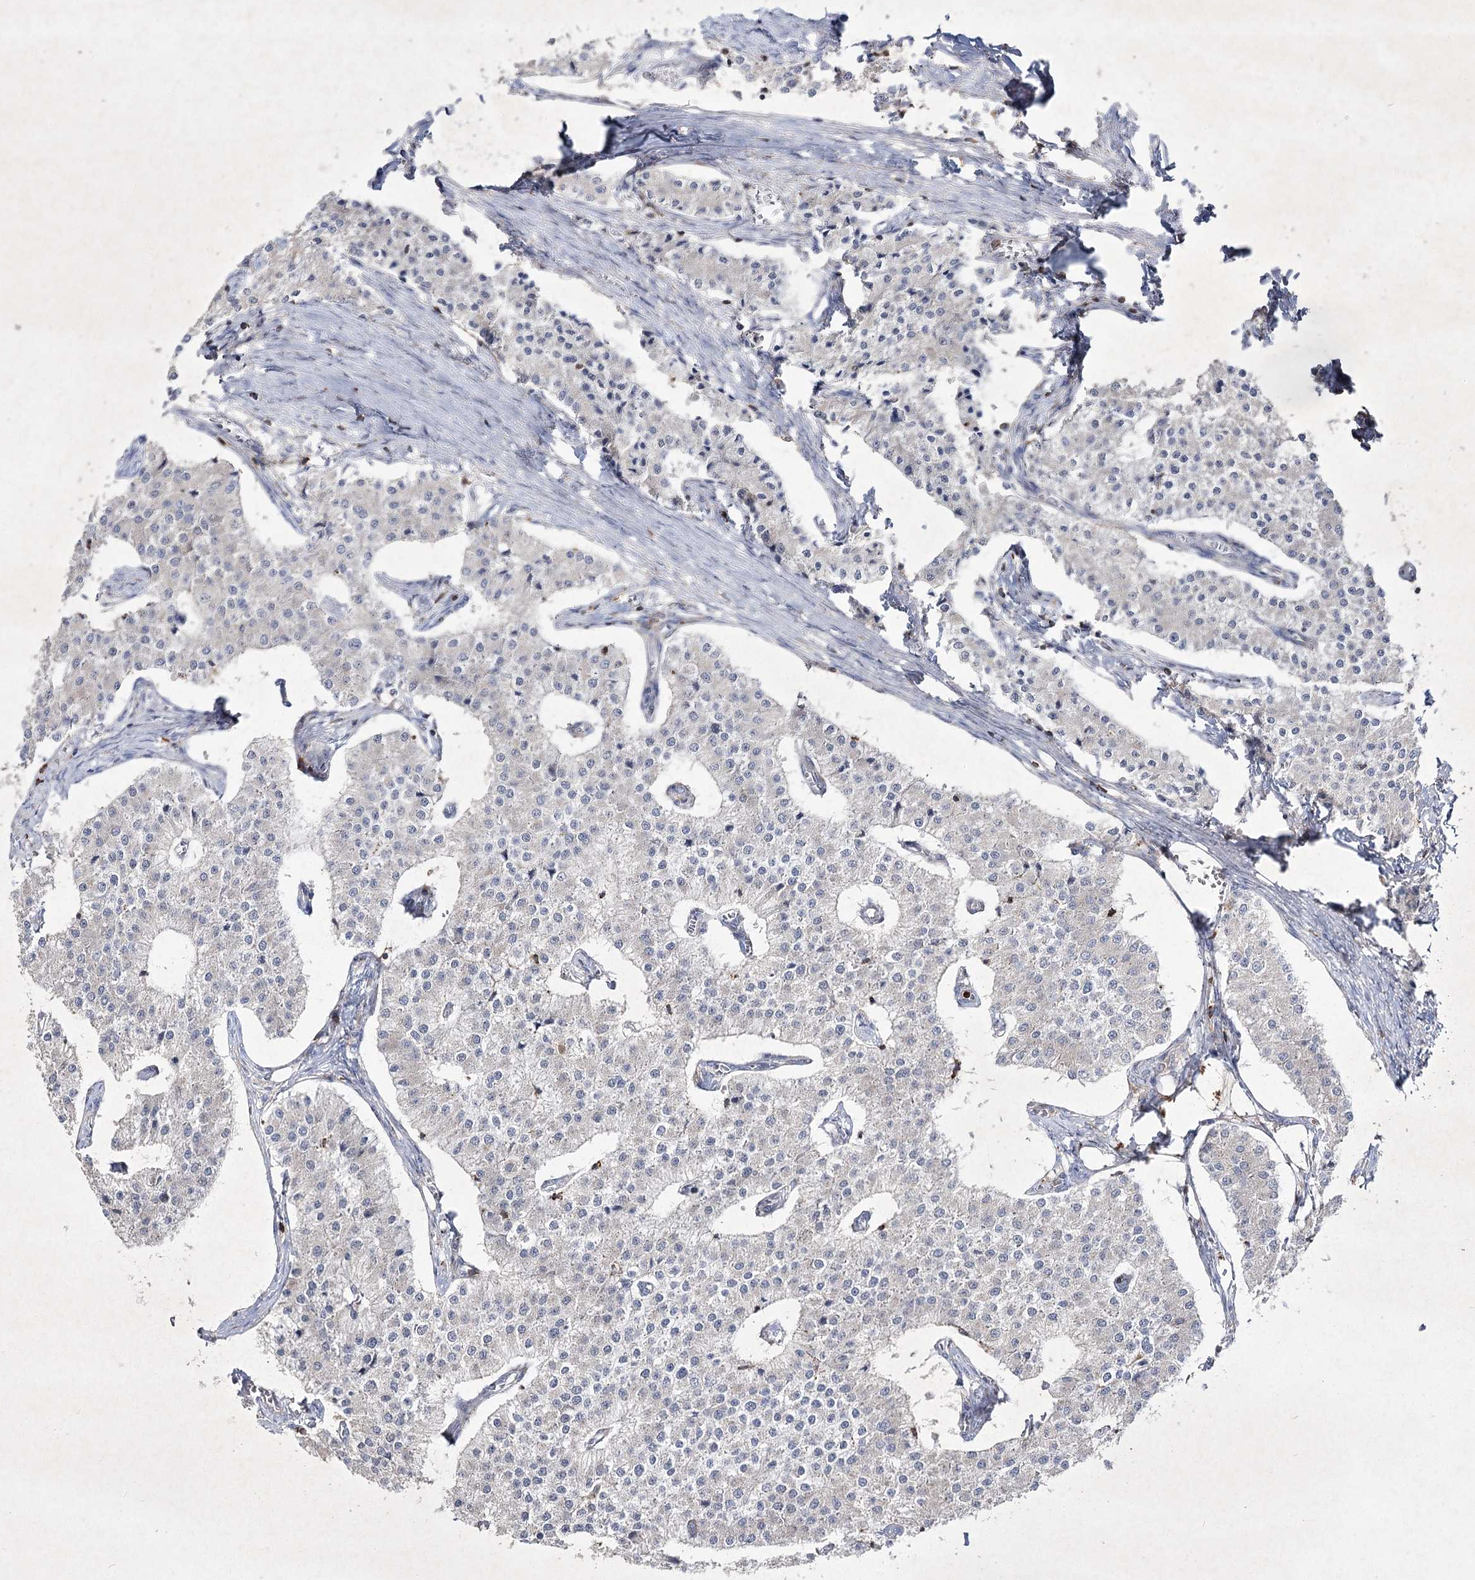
{"staining": {"intensity": "negative", "quantity": "none", "location": "none"}, "tissue": "carcinoid", "cell_type": "Tumor cells", "image_type": "cancer", "snomed": [{"axis": "morphology", "description": "Carcinoid, malignant, NOS"}, {"axis": "topography", "description": "Colon"}], "caption": "Tumor cells show no significant staining in carcinoid.", "gene": "CIB2", "patient": {"sex": "female", "age": 52}}